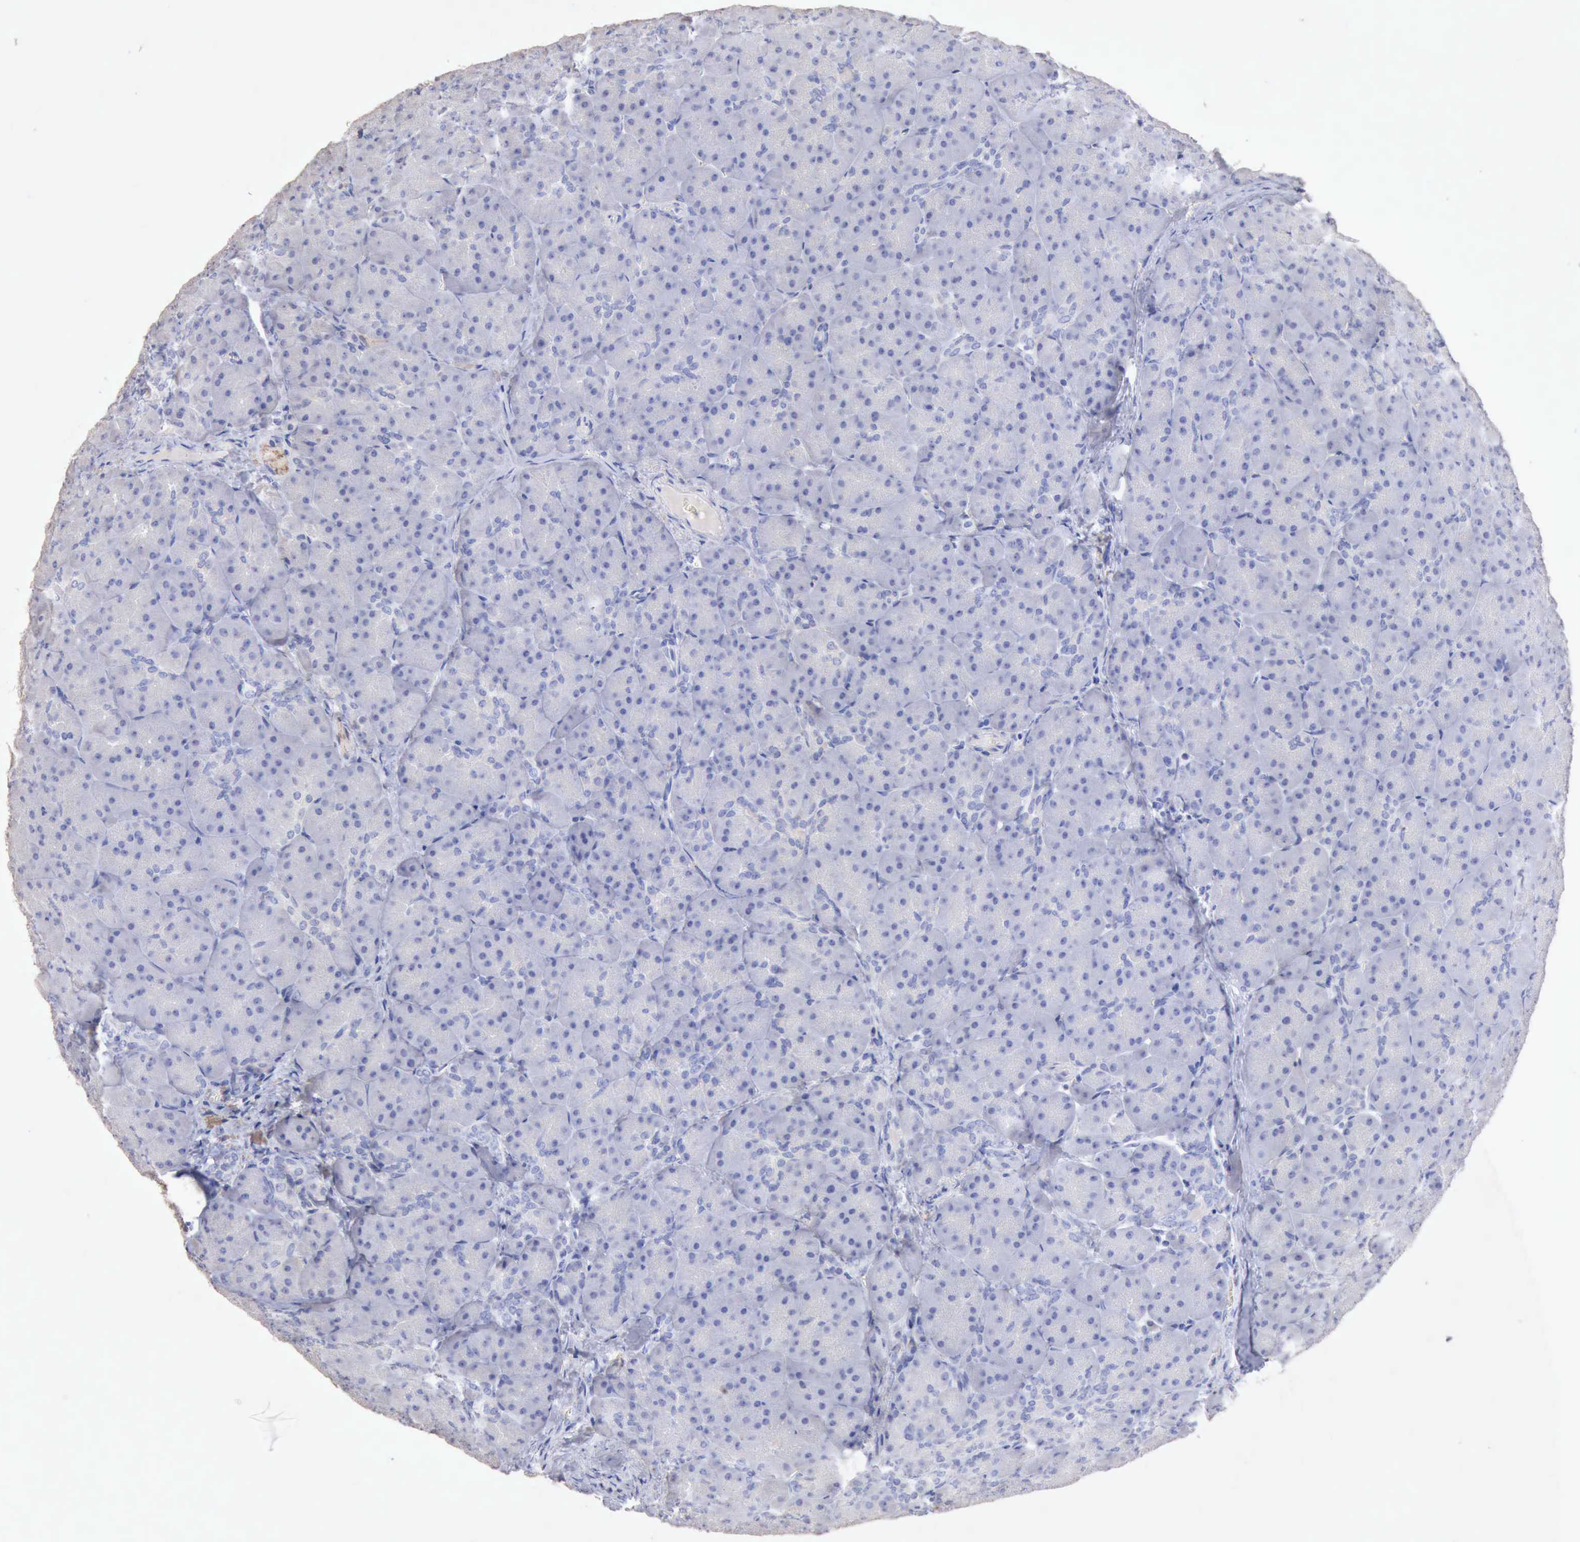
{"staining": {"intensity": "negative", "quantity": "none", "location": "none"}, "tissue": "pancreas", "cell_type": "Exocrine glandular cells", "image_type": "normal", "snomed": [{"axis": "morphology", "description": "Normal tissue, NOS"}, {"axis": "topography", "description": "Pancreas"}], "caption": "Pancreas stained for a protein using immunohistochemistry shows no positivity exocrine glandular cells.", "gene": "KRT6B", "patient": {"sex": "male", "age": 66}}